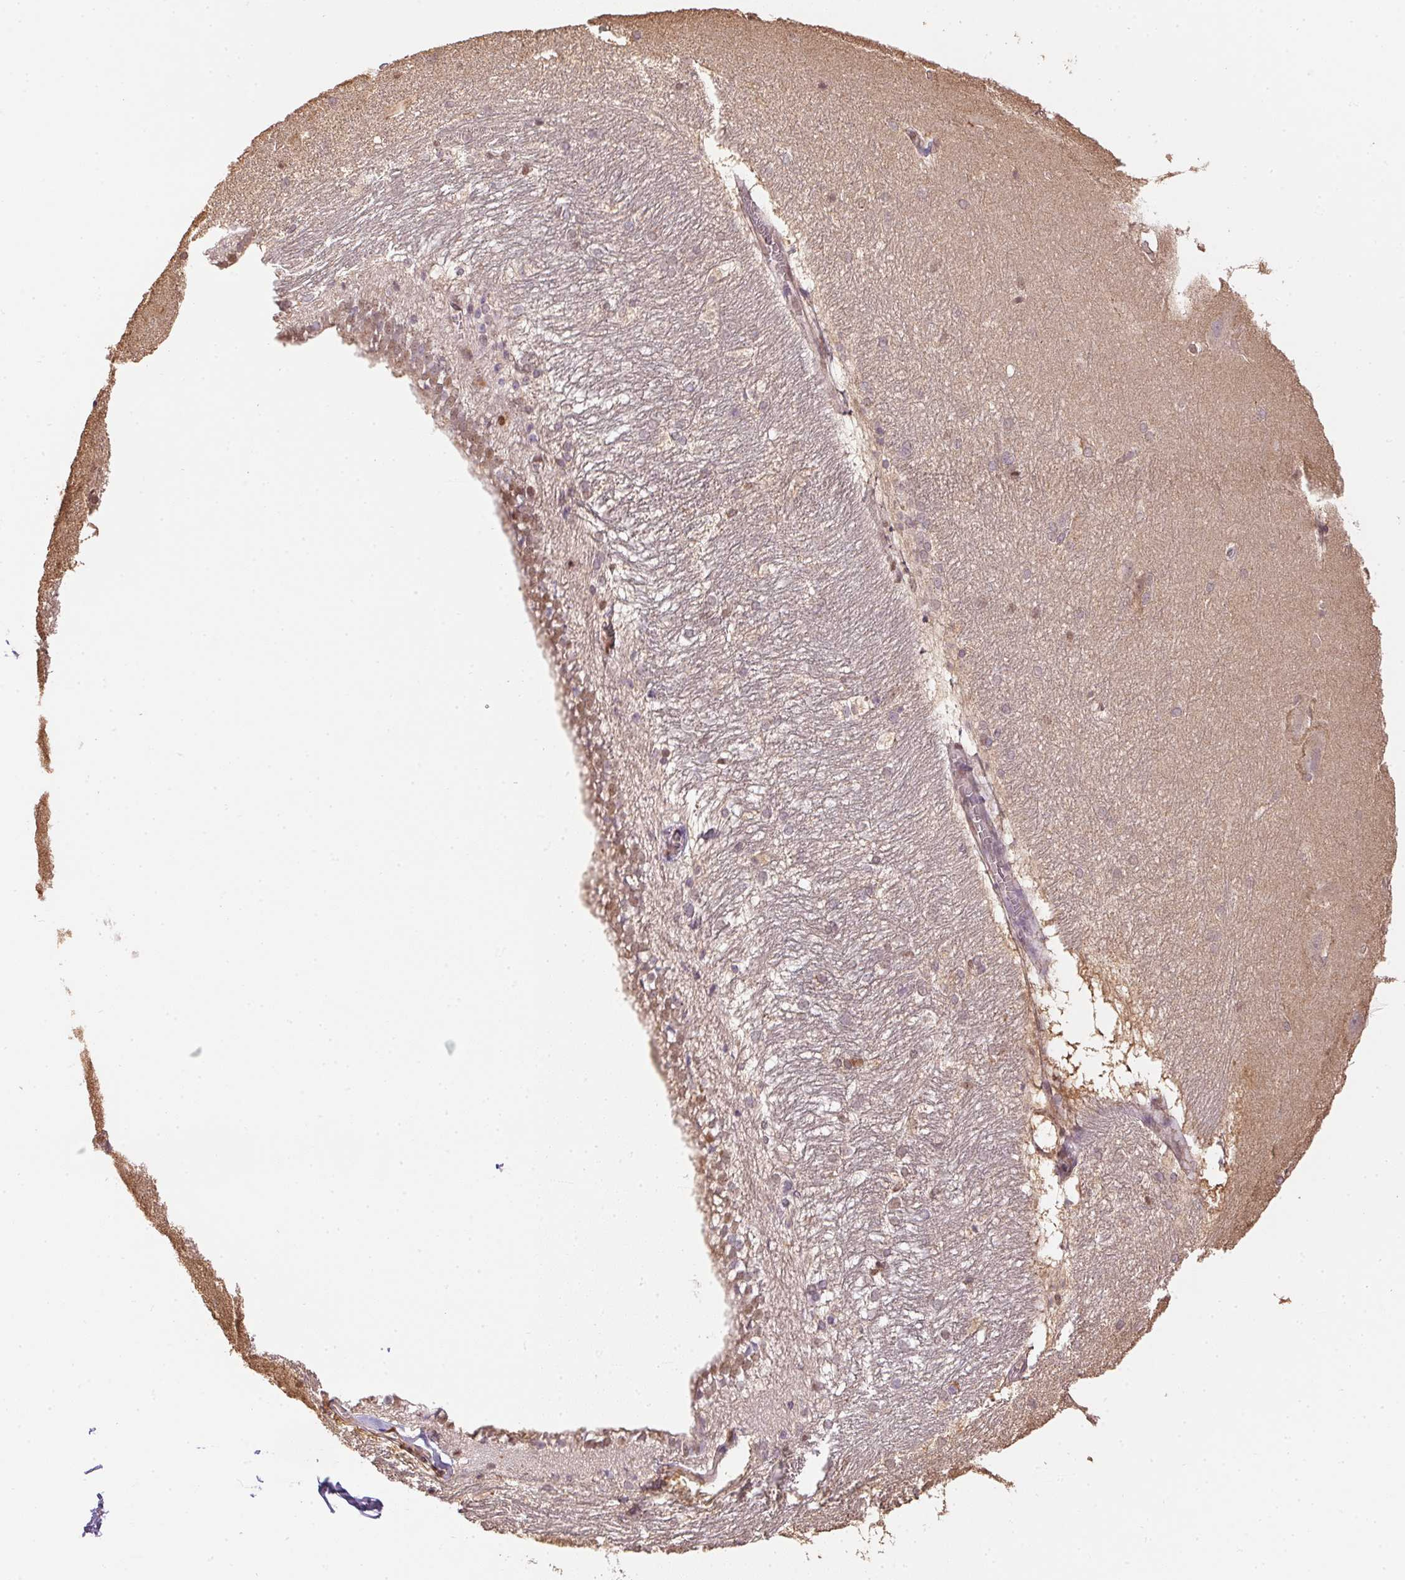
{"staining": {"intensity": "negative", "quantity": "none", "location": "none"}, "tissue": "hippocampus", "cell_type": "Glial cells", "image_type": "normal", "snomed": [{"axis": "morphology", "description": "Normal tissue, NOS"}, {"axis": "topography", "description": "Cerebral cortex"}, {"axis": "topography", "description": "Hippocampus"}], "caption": "Protein analysis of normal hippocampus displays no significant staining in glial cells.", "gene": "TPI1", "patient": {"sex": "female", "age": 19}}